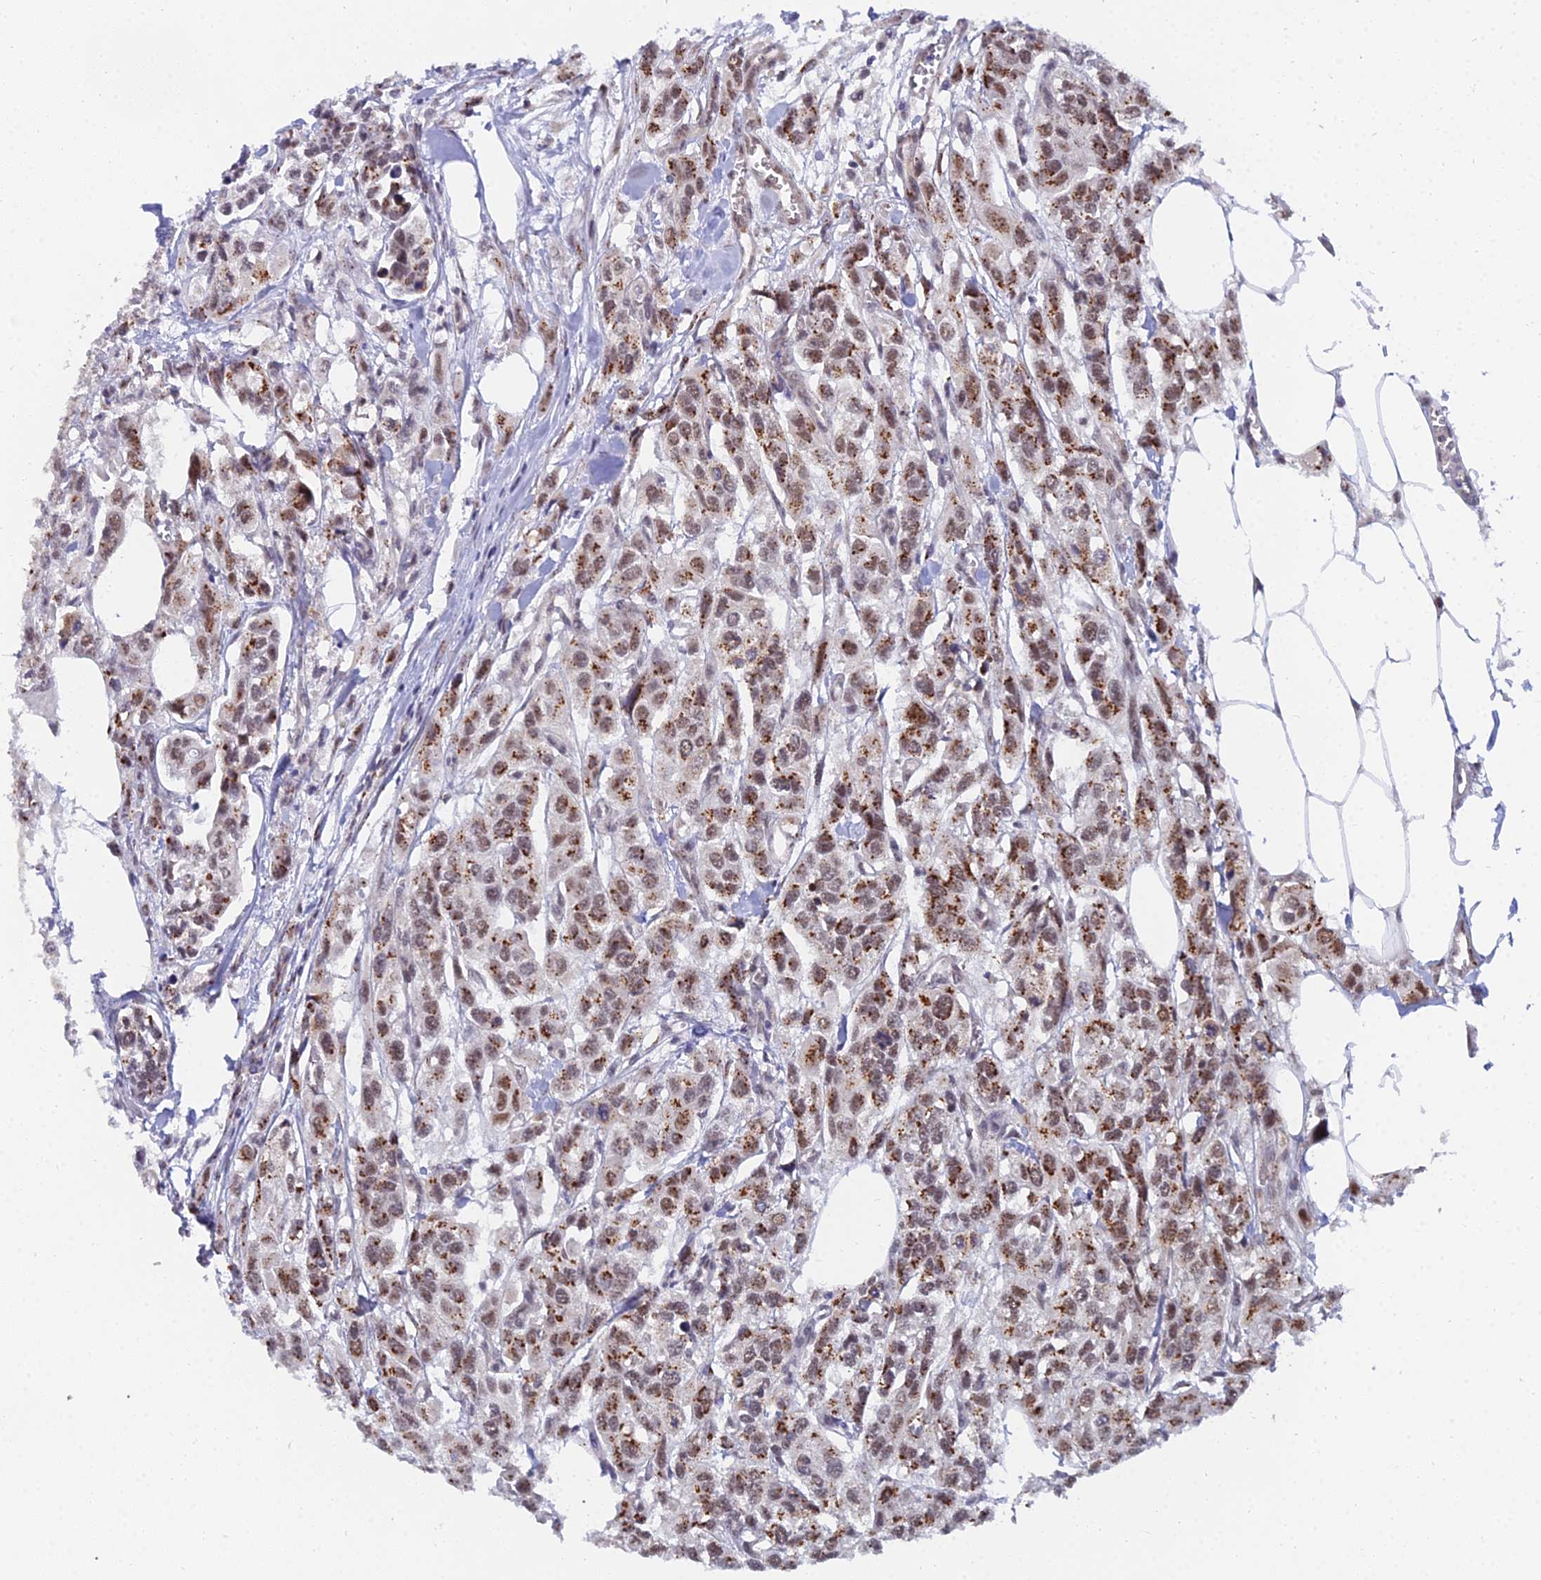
{"staining": {"intensity": "moderate", "quantity": ">75%", "location": "cytoplasmic/membranous,nuclear"}, "tissue": "urothelial cancer", "cell_type": "Tumor cells", "image_type": "cancer", "snomed": [{"axis": "morphology", "description": "Urothelial carcinoma, High grade"}, {"axis": "topography", "description": "Urinary bladder"}], "caption": "Brown immunohistochemical staining in urothelial cancer demonstrates moderate cytoplasmic/membranous and nuclear positivity in approximately >75% of tumor cells. The staining is performed using DAB brown chromogen to label protein expression. The nuclei are counter-stained blue using hematoxylin.", "gene": "THOC3", "patient": {"sex": "male", "age": 67}}